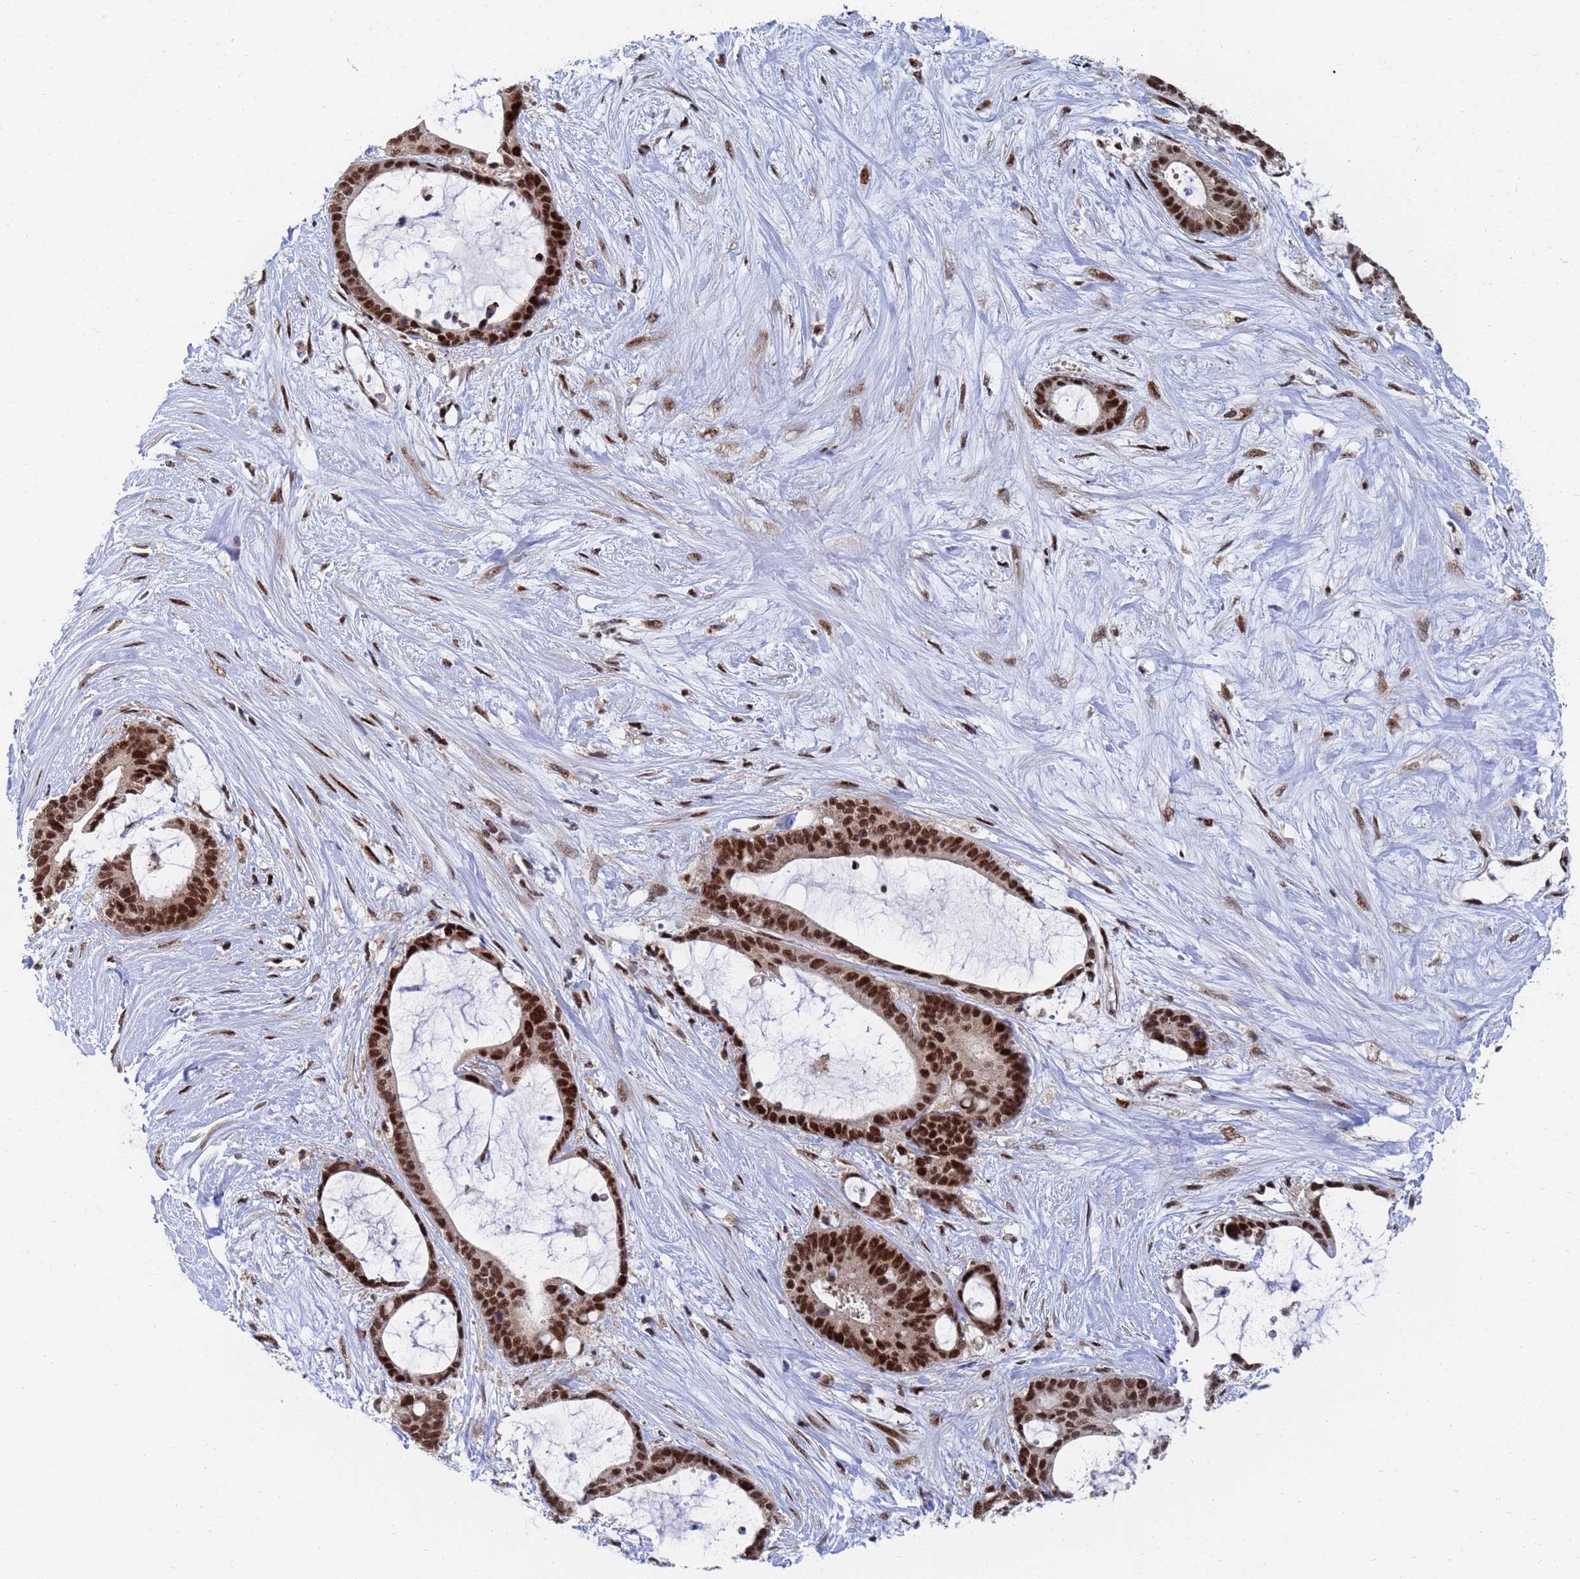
{"staining": {"intensity": "strong", "quantity": ">75%", "location": "nuclear"}, "tissue": "liver cancer", "cell_type": "Tumor cells", "image_type": "cancer", "snomed": [{"axis": "morphology", "description": "Normal tissue, NOS"}, {"axis": "morphology", "description": "Cholangiocarcinoma"}, {"axis": "topography", "description": "Liver"}, {"axis": "topography", "description": "Peripheral nerve tissue"}], "caption": "Brown immunohistochemical staining in liver cancer demonstrates strong nuclear expression in about >75% of tumor cells.", "gene": "AP5Z1", "patient": {"sex": "female", "age": 73}}